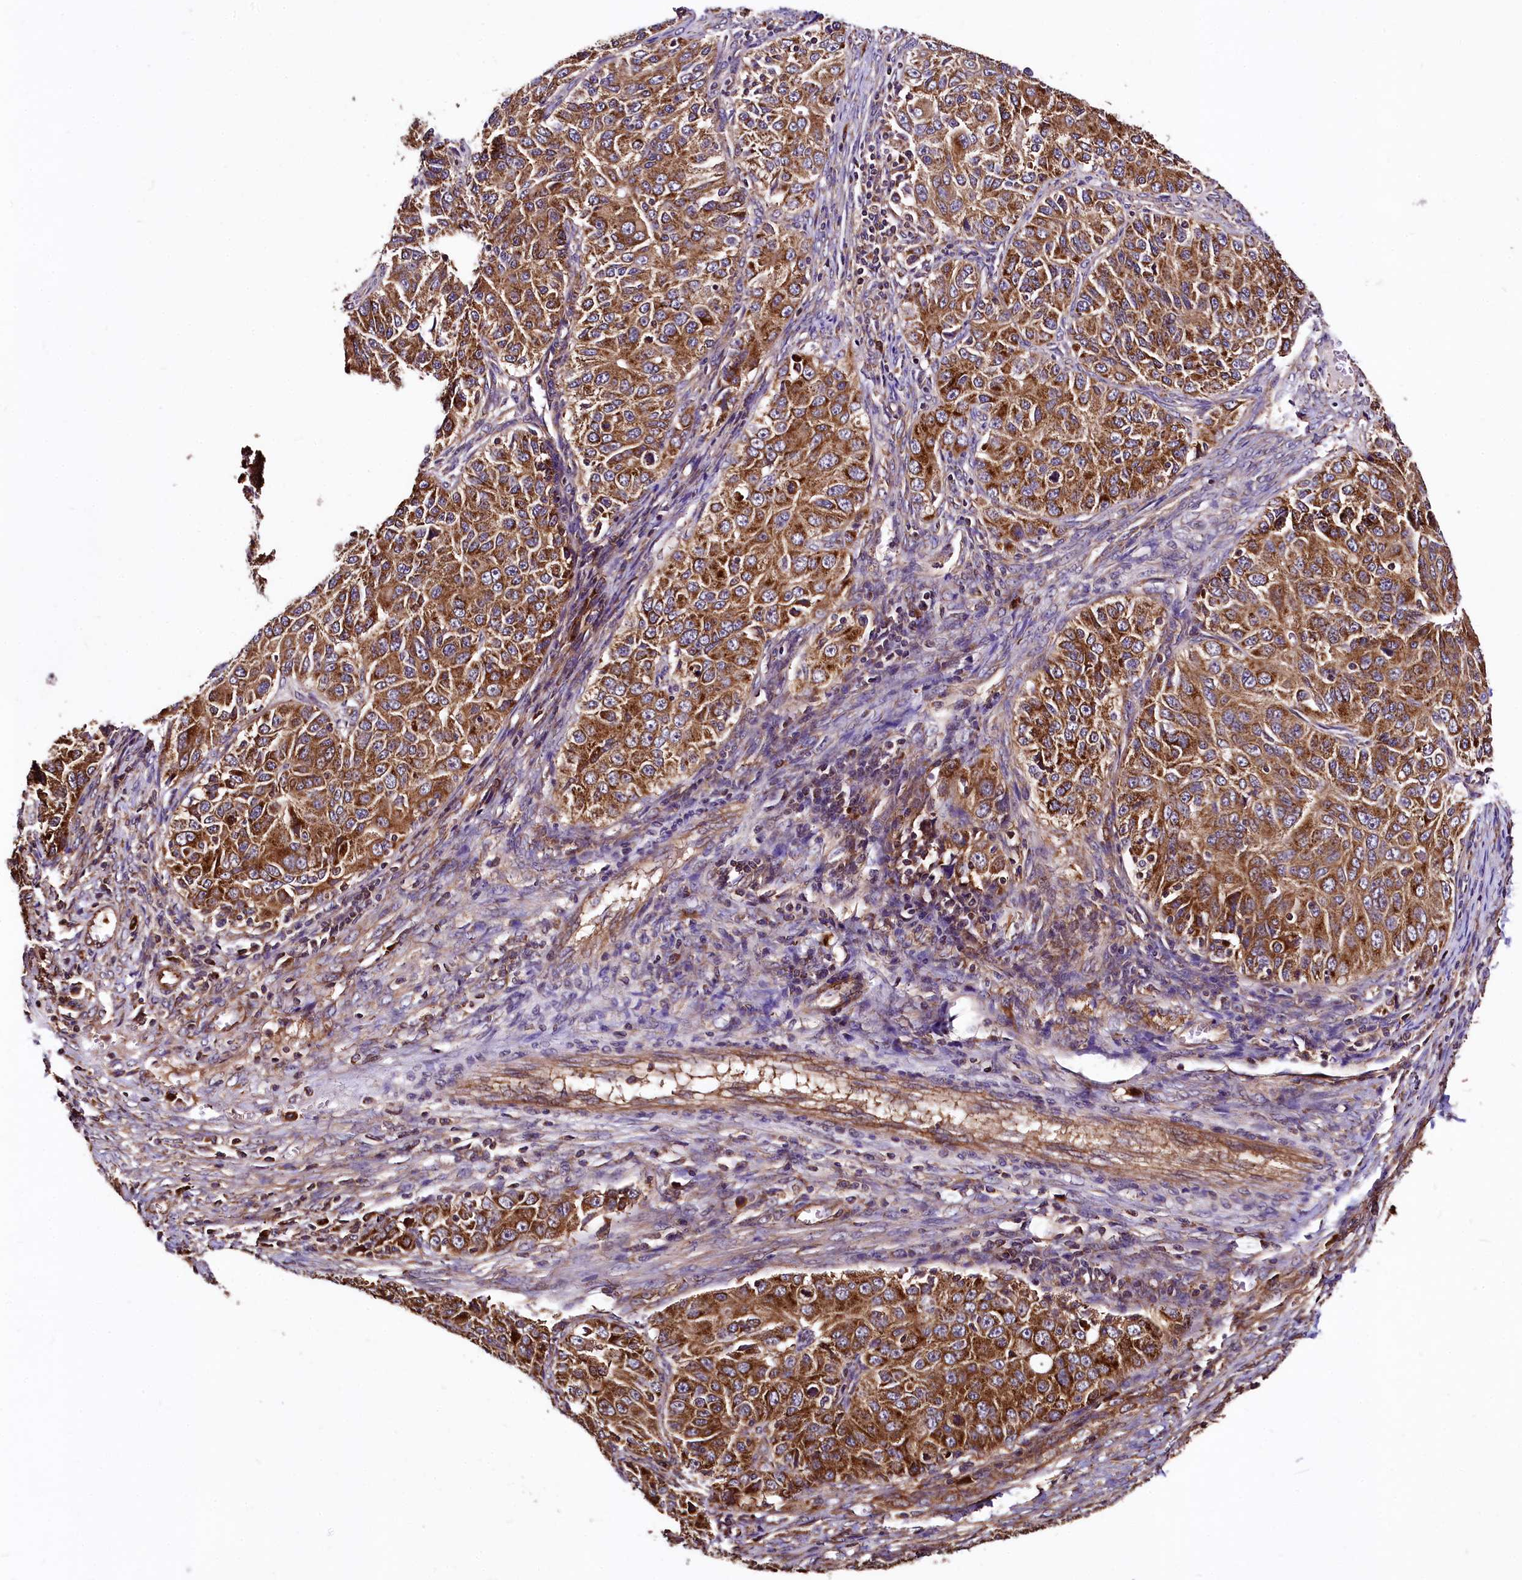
{"staining": {"intensity": "strong", "quantity": ">75%", "location": "cytoplasmic/membranous"}, "tissue": "ovarian cancer", "cell_type": "Tumor cells", "image_type": "cancer", "snomed": [{"axis": "morphology", "description": "Carcinoma, endometroid"}, {"axis": "topography", "description": "Ovary"}], "caption": "Ovarian cancer stained with IHC reveals strong cytoplasmic/membranous positivity in approximately >75% of tumor cells.", "gene": "LRSAM1", "patient": {"sex": "female", "age": 51}}